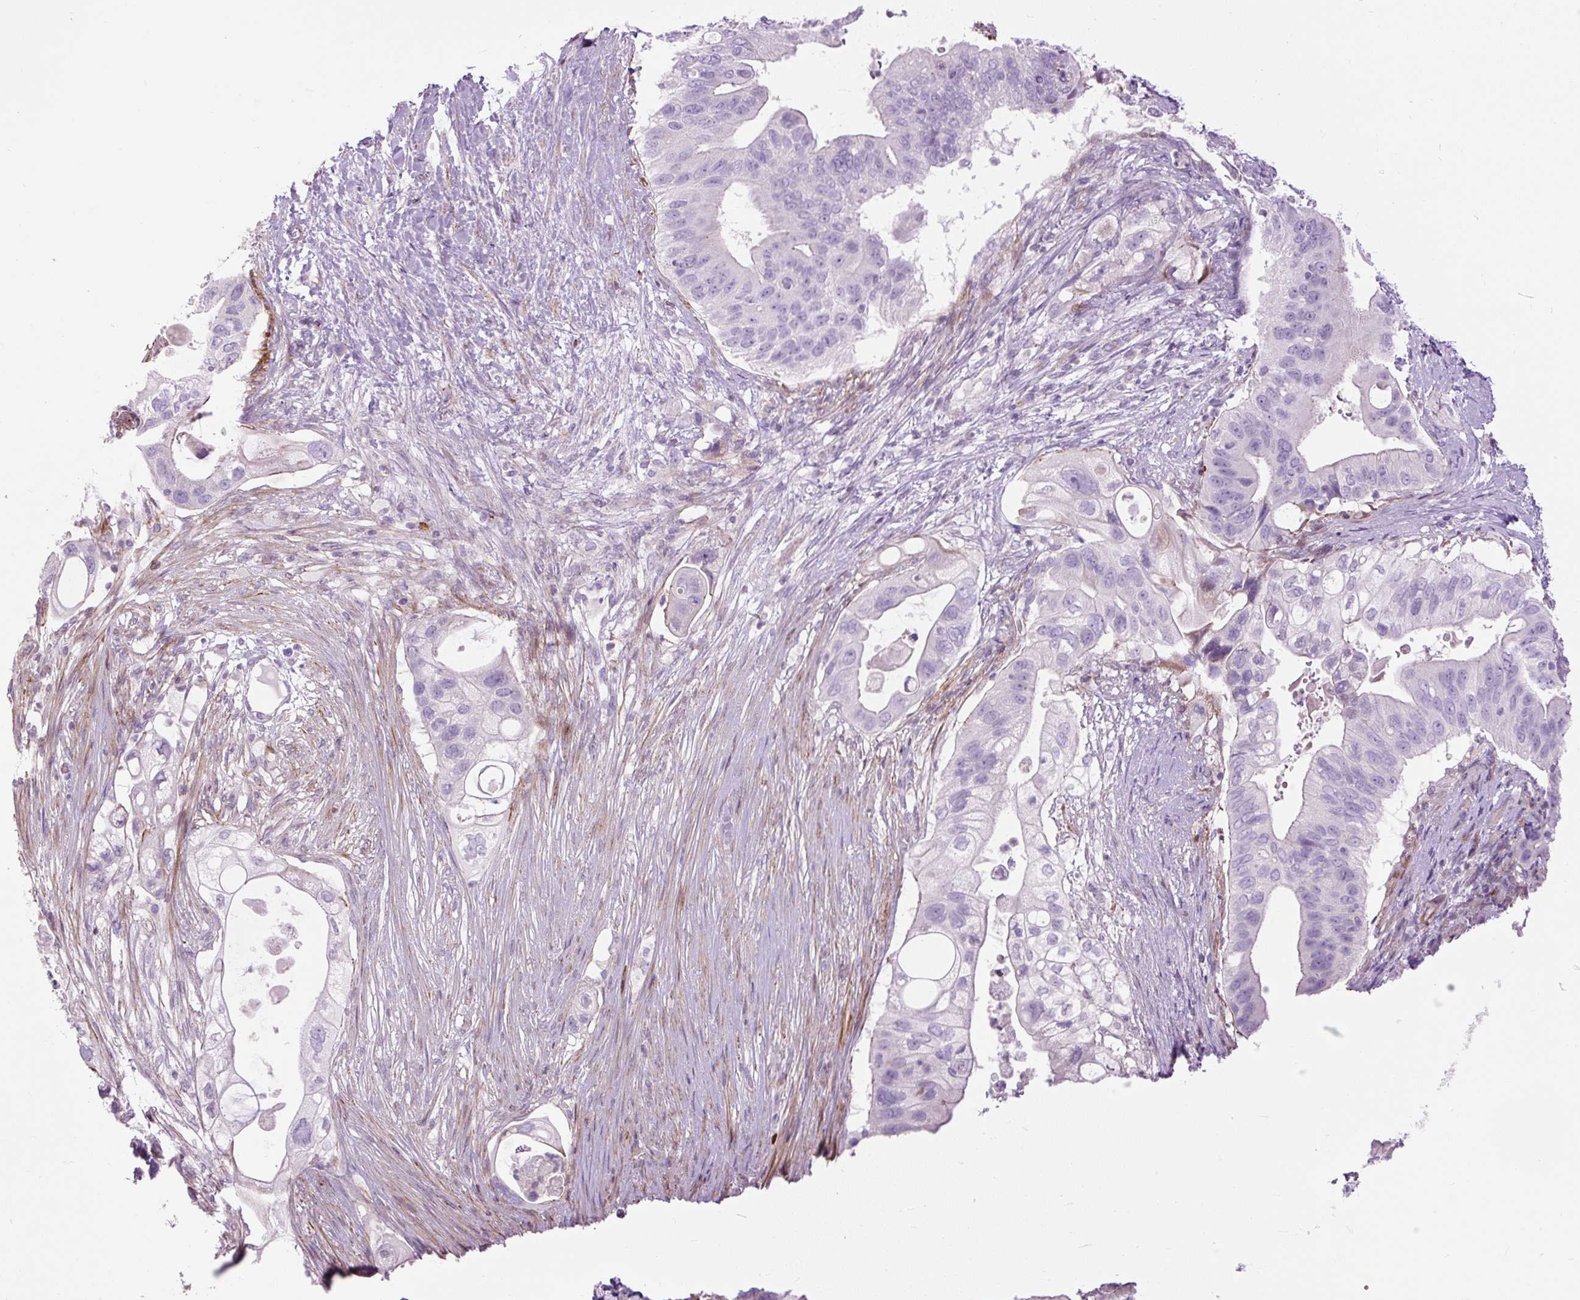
{"staining": {"intensity": "negative", "quantity": "none", "location": "none"}, "tissue": "pancreatic cancer", "cell_type": "Tumor cells", "image_type": "cancer", "snomed": [{"axis": "morphology", "description": "Adenocarcinoma, NOS"}, {"axis": "topography", "description": "Pancreas"}], "caption": "Histopathology image shows no protein positivity in tumor cells of adenocarcinoma (pancreatic) tissue.", "gene": "ZNF197", "patient": {"sex": "female", "age": 72}}